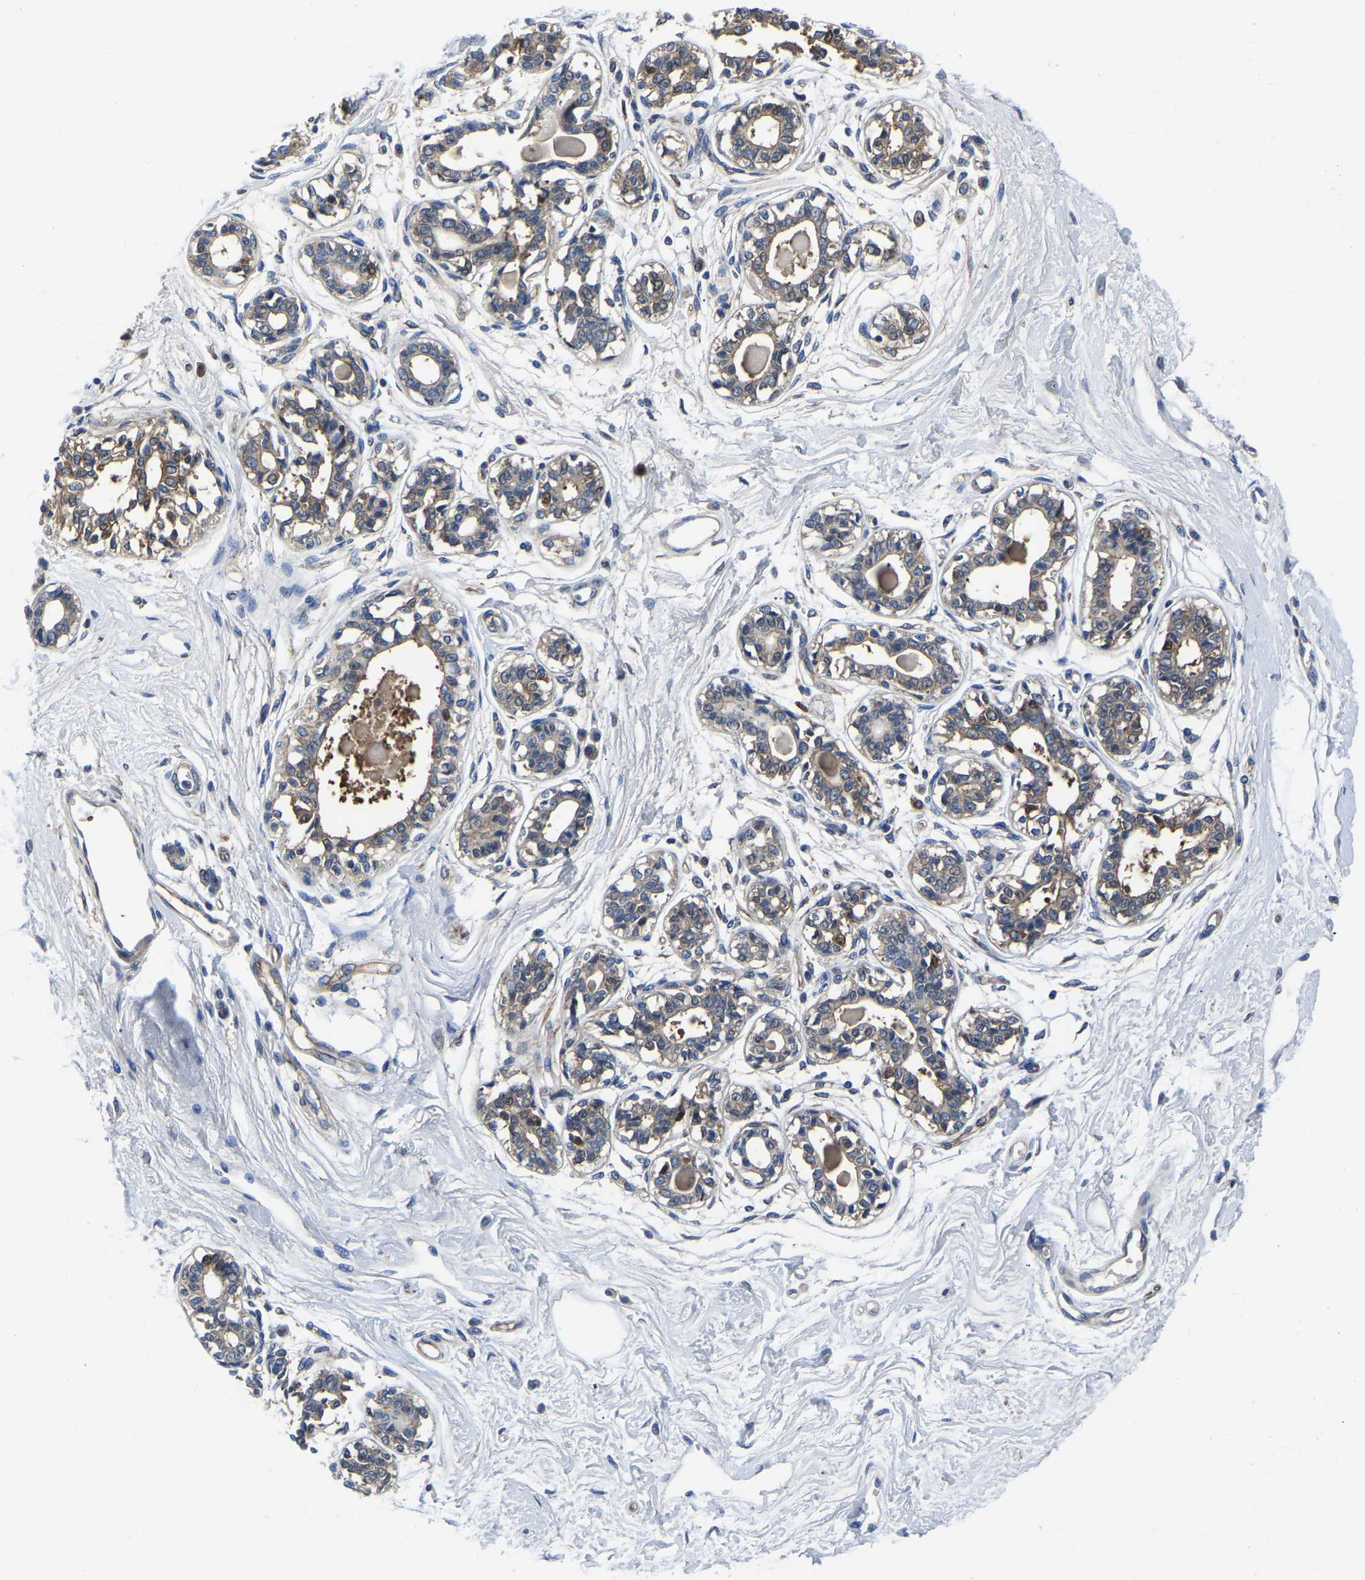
{"staining": {"intensity": "negative", "quantity": "none", "location": "none"}, "tissue": "breast", "cell_type": "Adipocytes", "image_type": "normal", "snomed": [{"axis": "morphology", "description": "Normal tissue, NOS"}, {"axis": "topography", "description": "Breast"}], "caption": "IHC image of unremarkable breast: human breast stained with DAB demonstrates no significant protein expression in adipocytes.", "gene": "TFG", "patient": {"sex": "female", "age": 45}}